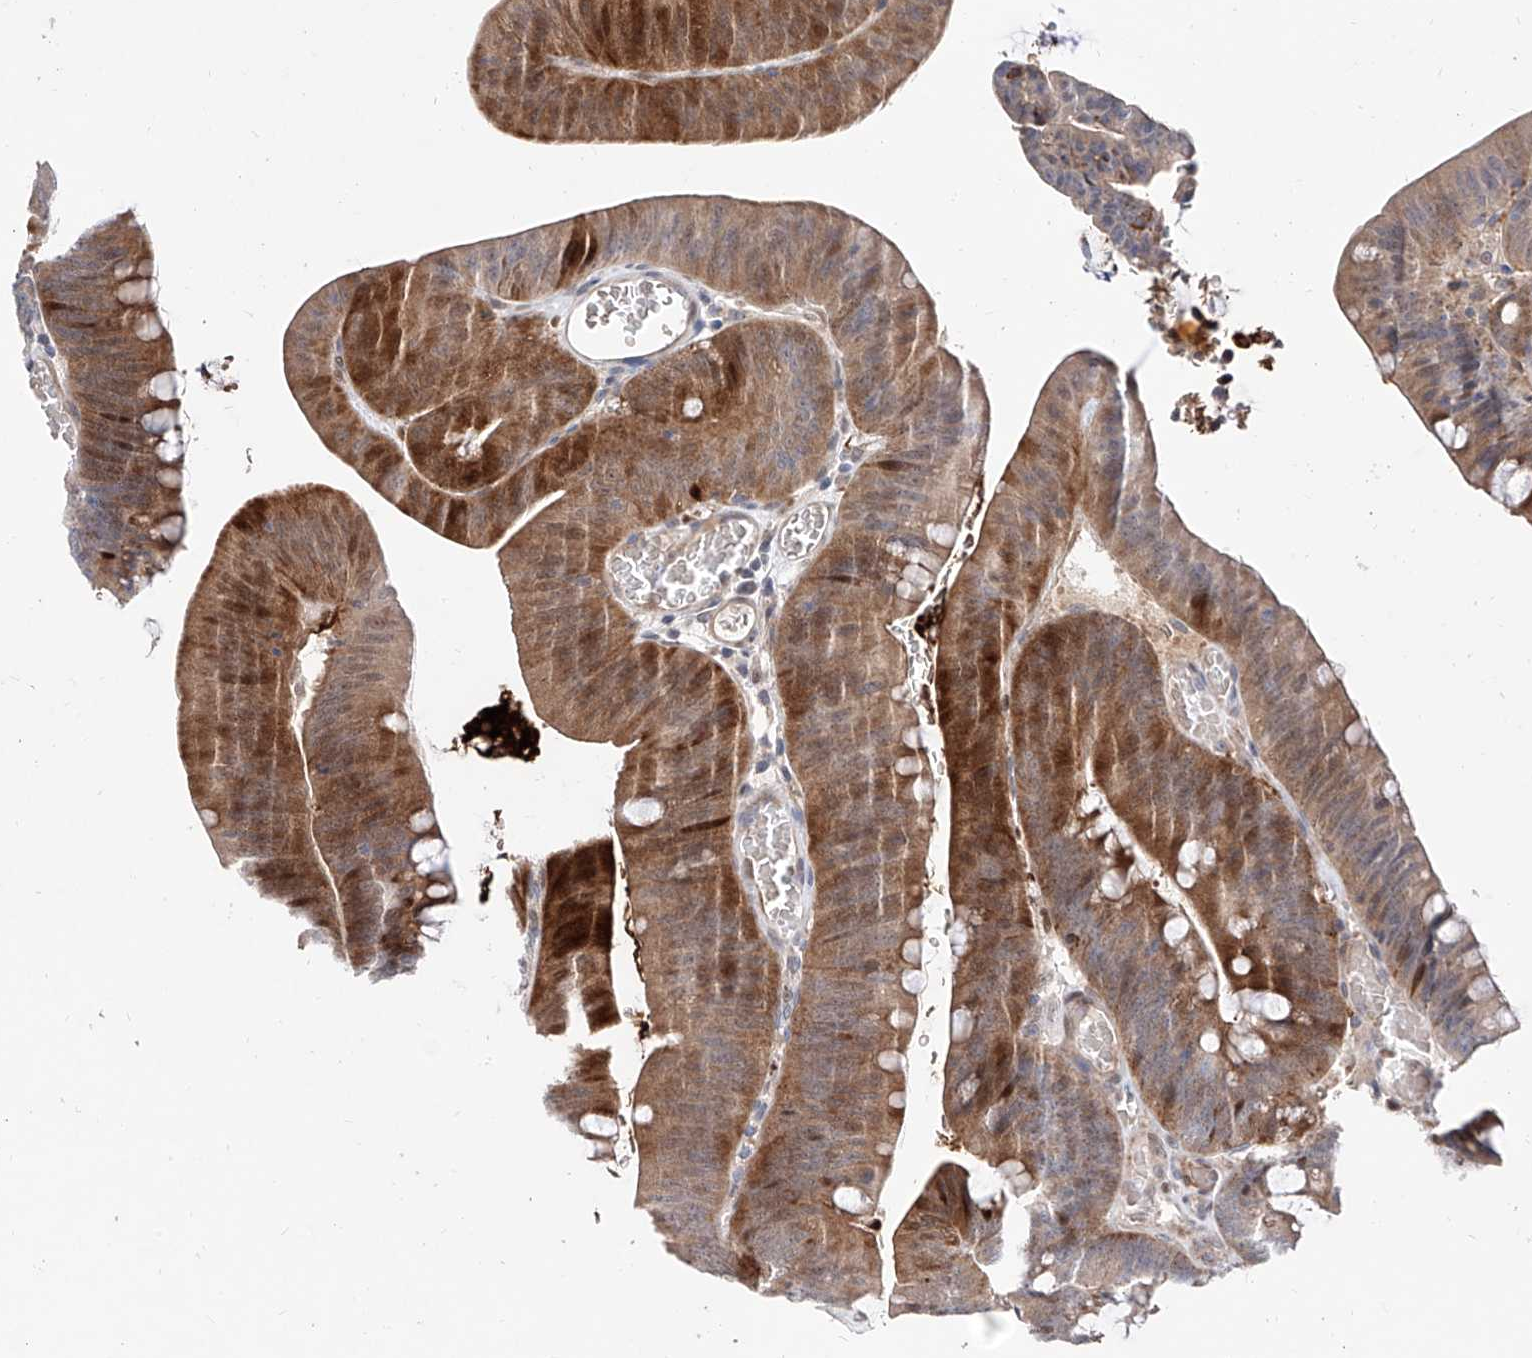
{"staining": {"intensity": "moderate", "quantity": "25%-75%", "location": "cytoplasmic/membranous"}, "tissue": "colorectal cancer", "cell_type": "Tumor cells", "image_type": "cancer", "snomed": [{"axis": "morphology", "description": "Normal tissue, NOS"}, {"axis": "topography", "description": "Colon"}], "caption": "Immunohistochemical staining of human colorectal cancer demonstrates medium levels of moderate cytoplasmic/membranous expression in about 25%-75% of tumor cells. (Brightfield microscopy of DAB IHC at high magnification).", "gene": "FUCA2", "patient": {"sex": "female", "age": 82}}